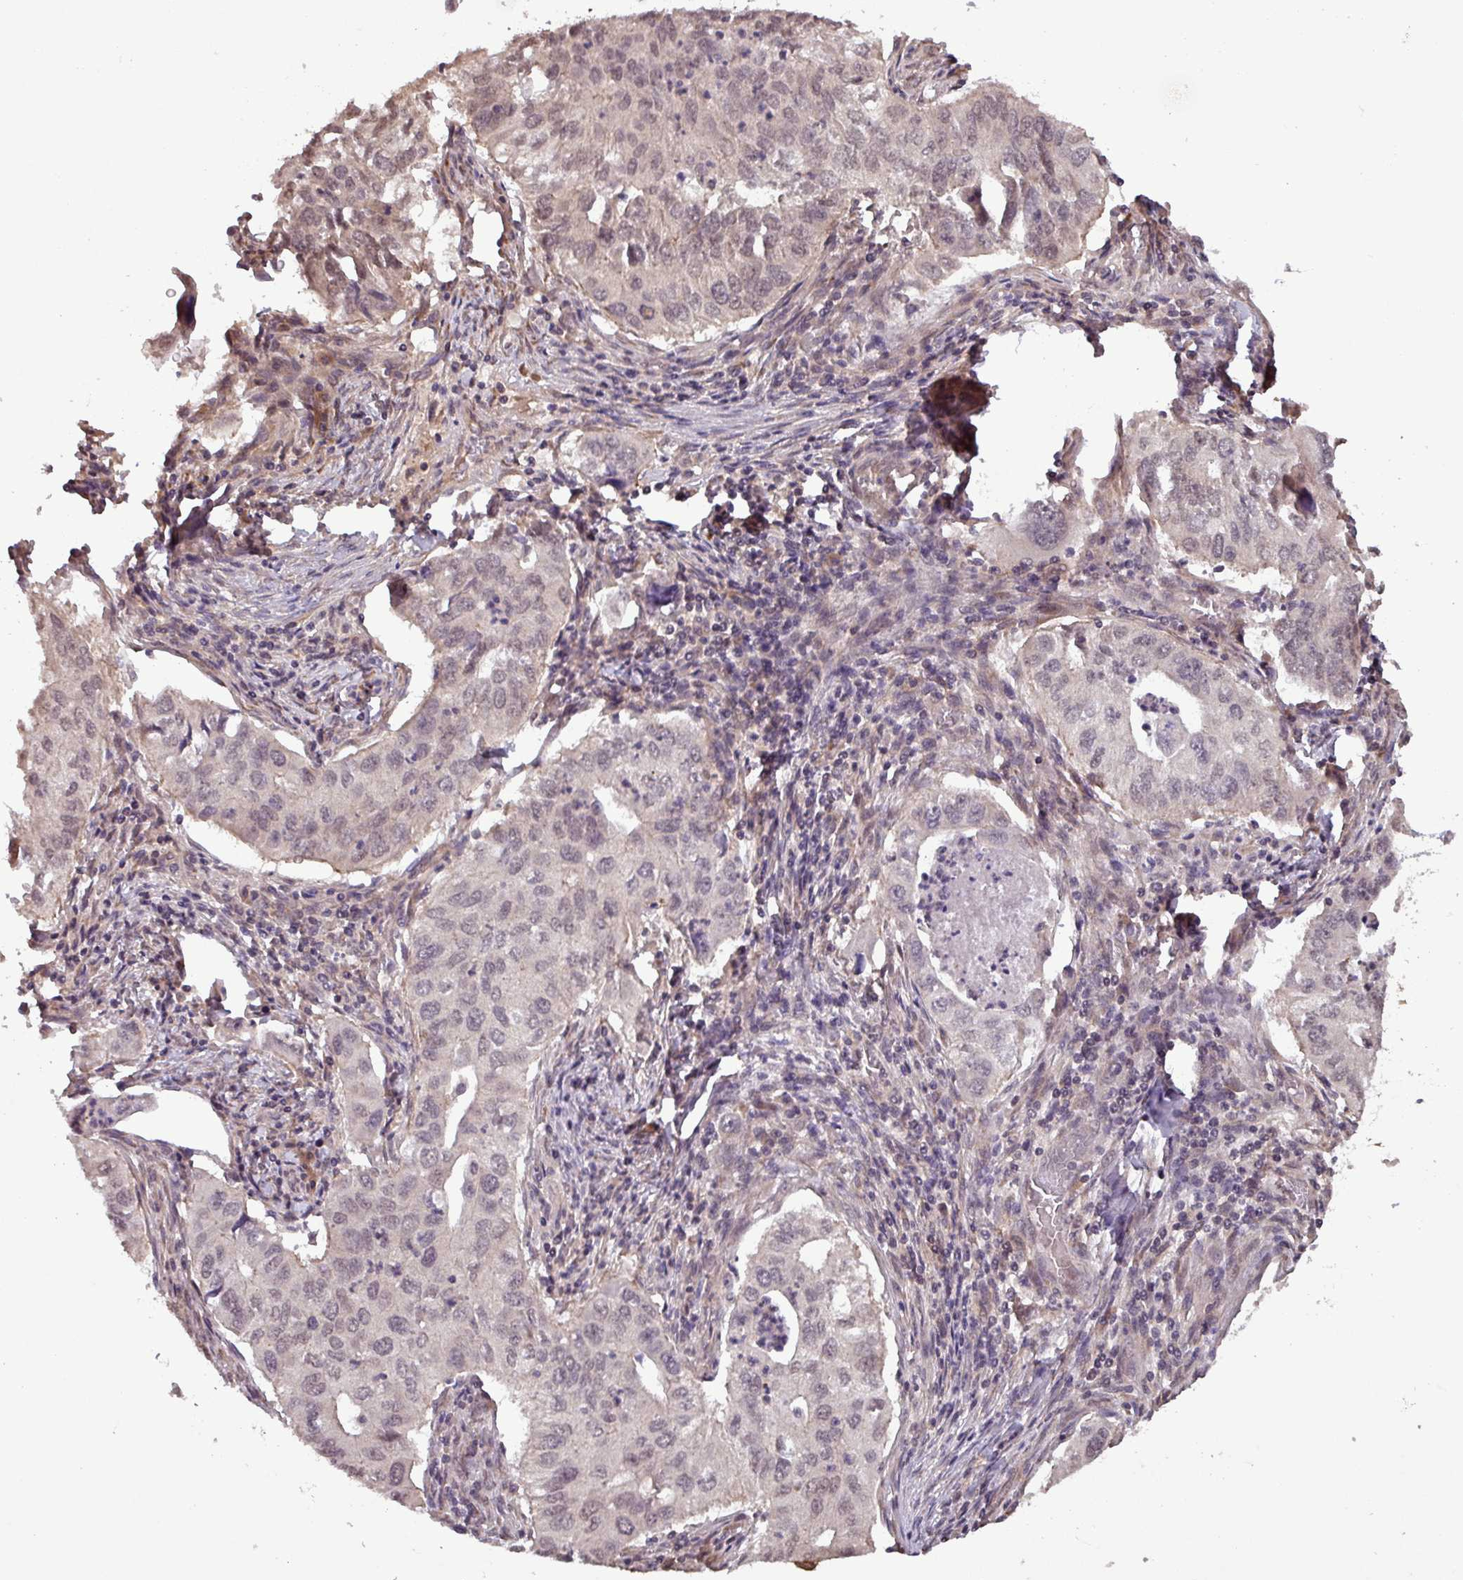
{"staining": {"intensity": "weak", "quantity": "<25%", "location": "nuclear"}, "tissue": "lung cancer", "cell_type": "Tumor cells", "image_type": "cancer", "snomed": [{"axis": "morphology", "description": "Adenocarcinoma, NOS"}, {"axis": "topography", "description": "Lung"}], "caption": "A histopathology image of human adenocarcinoma (lung) is negative for staining in tumor cells.", "gene": "NOB1", "patient": {"sex": "male", "age": 48}}